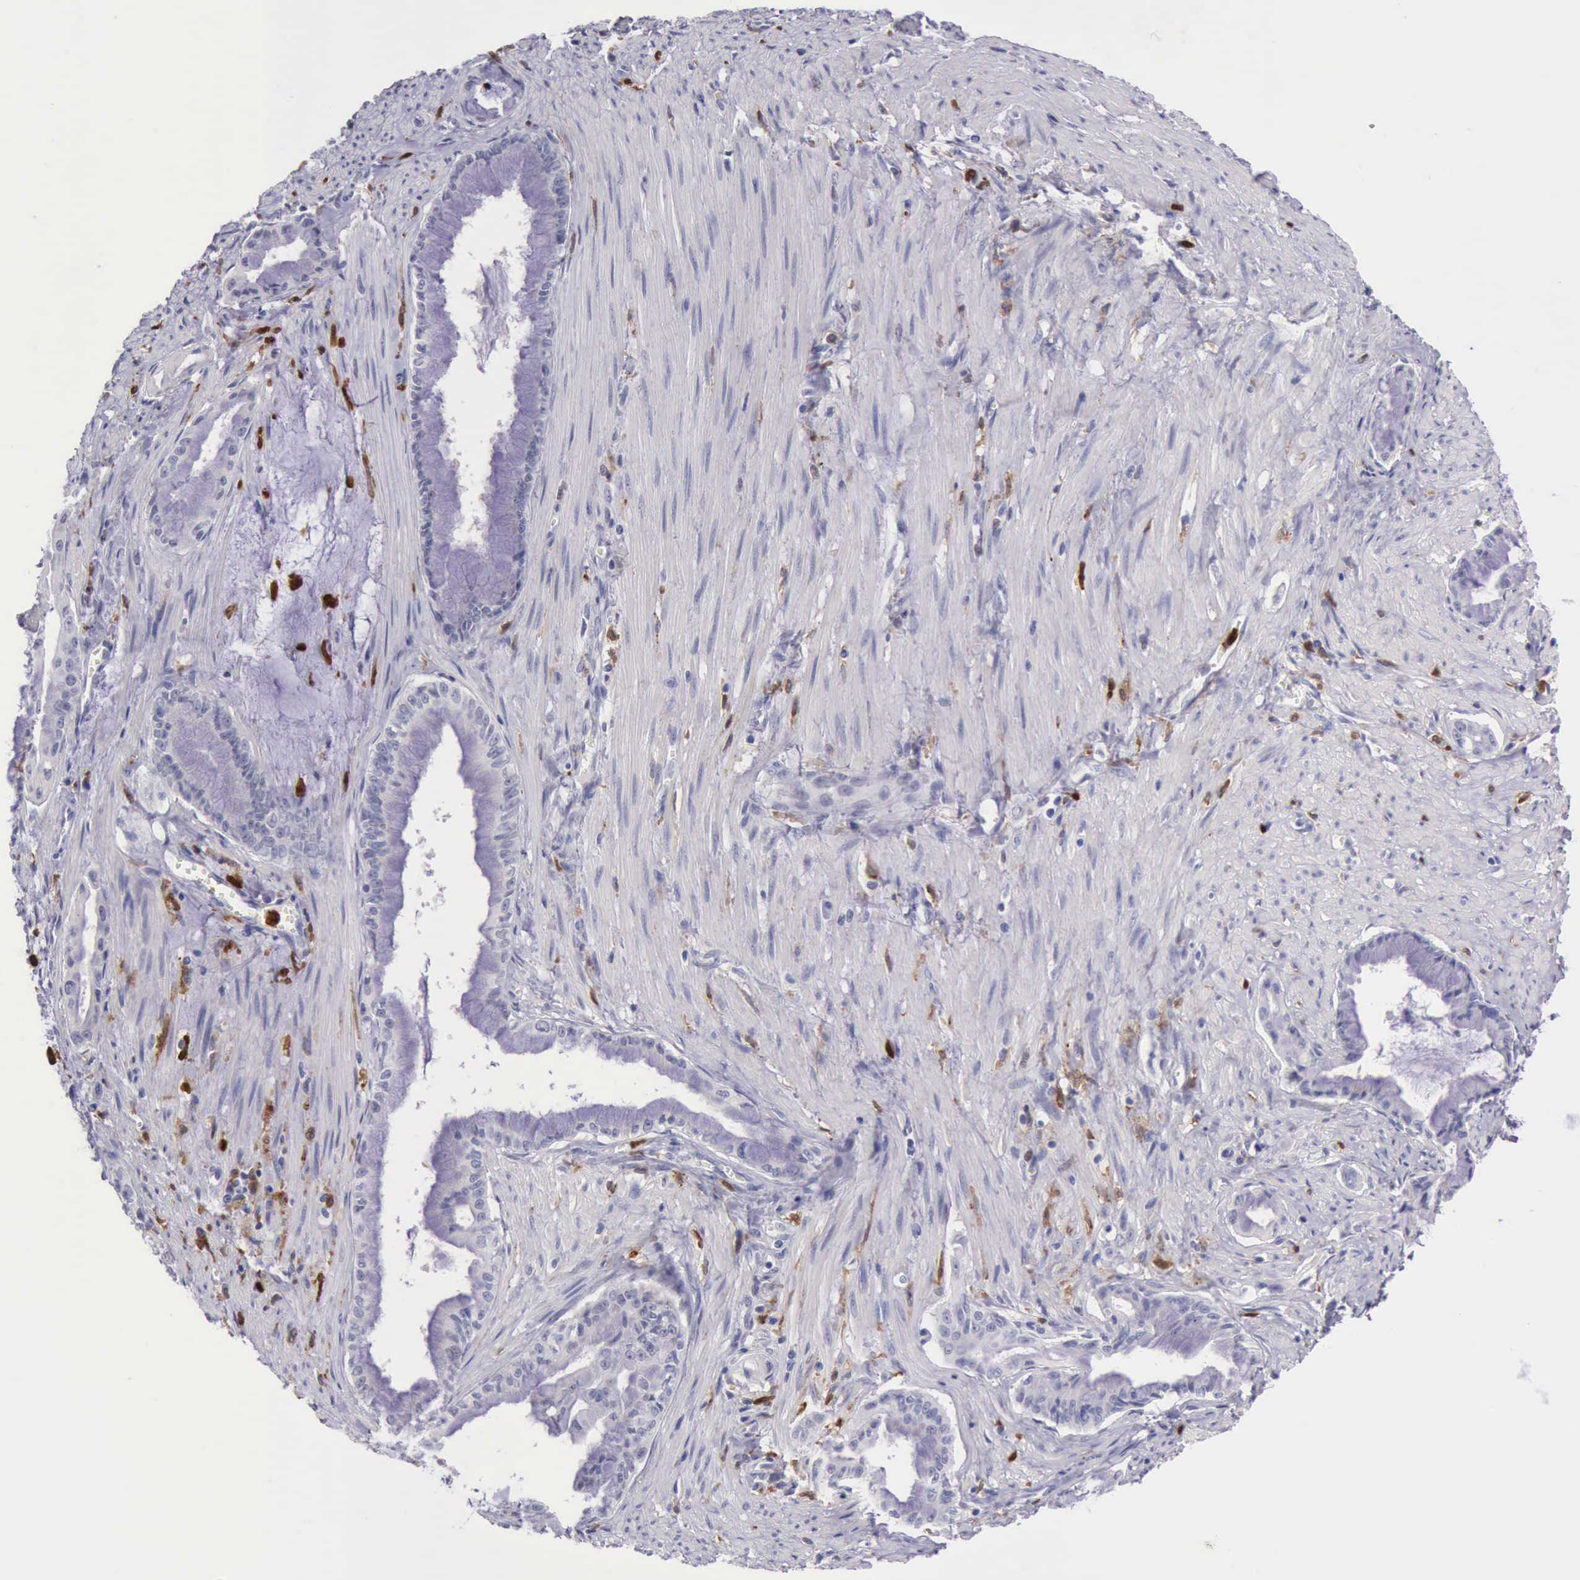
{"staining": {"intensity": "negative", "quantity": "none", "location": "none"}, "tissue": "pancreatic cancer", "cell_type": "Tumor cells", "image_type": "cancer", "snomed": [{"axis": "morphology", "description": "Adenocarcinoma, NOS"}, {"axis": "topography", "description": "Pancreas"}], "caption": "Pancreatic adenocarcinoma stained for a protein using IHC shows no positivity tumor cells.", "gene": "CSTA", "patient": {"sex": "male", "age": 59}}